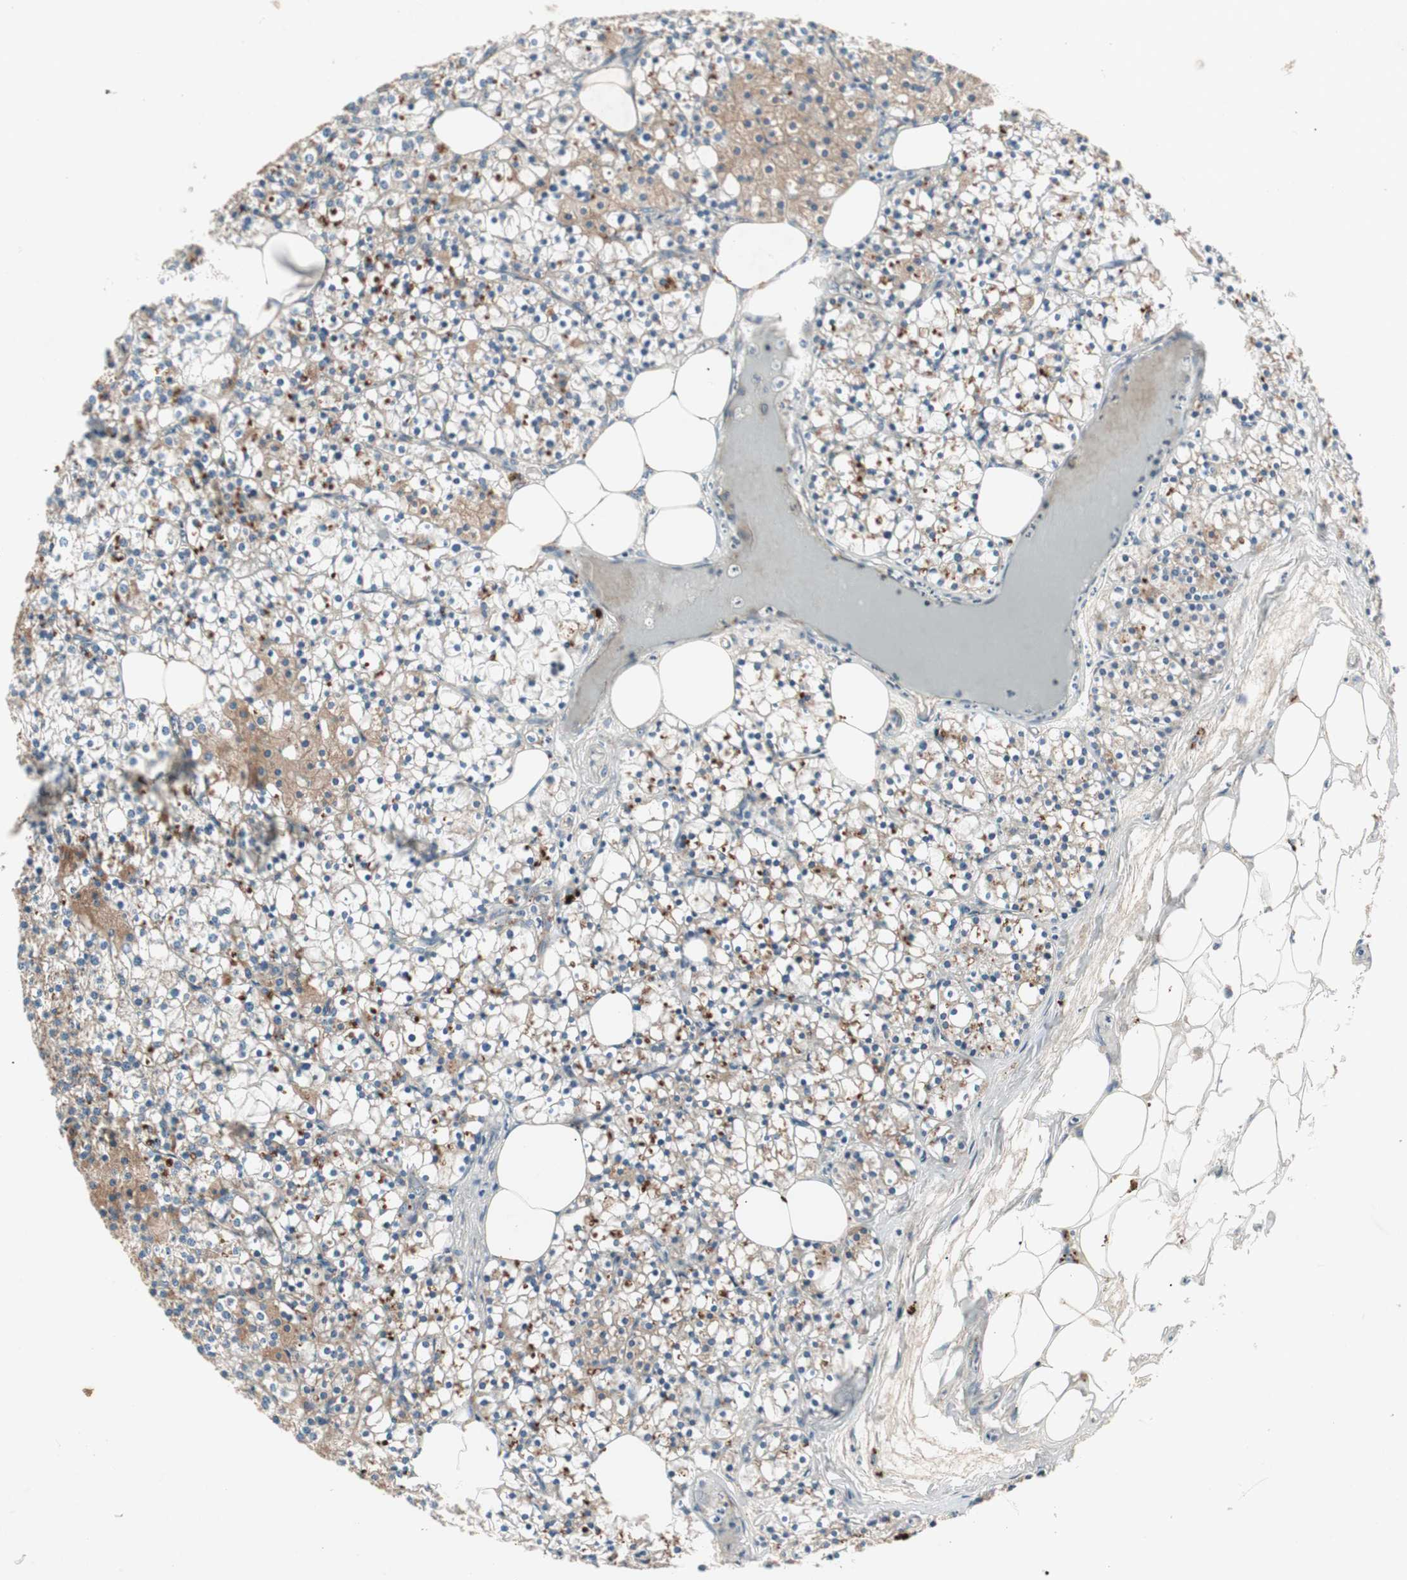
{"staining": {"intensity": "strong", "quantity": "25%-75%", "location": "cytoplasmic/membranous"}, "tissue": "parathyroid gland", "cell_type": "Glandular cells", "image_type": "normal", "snomed": [{"axis": "morphology", "description": "Normal tissue, NOS"}, {"axis": "topography", "description": "Parathyroid gland"}], "caption": "Strong cytoplasmic/membranous positivity for a protein is seen in approximately 25%-75% of glandular cells of benign parathyroid gland using IHC.", "gene": "FGFR4", "patient": {"sex": "female", "age": 63}}